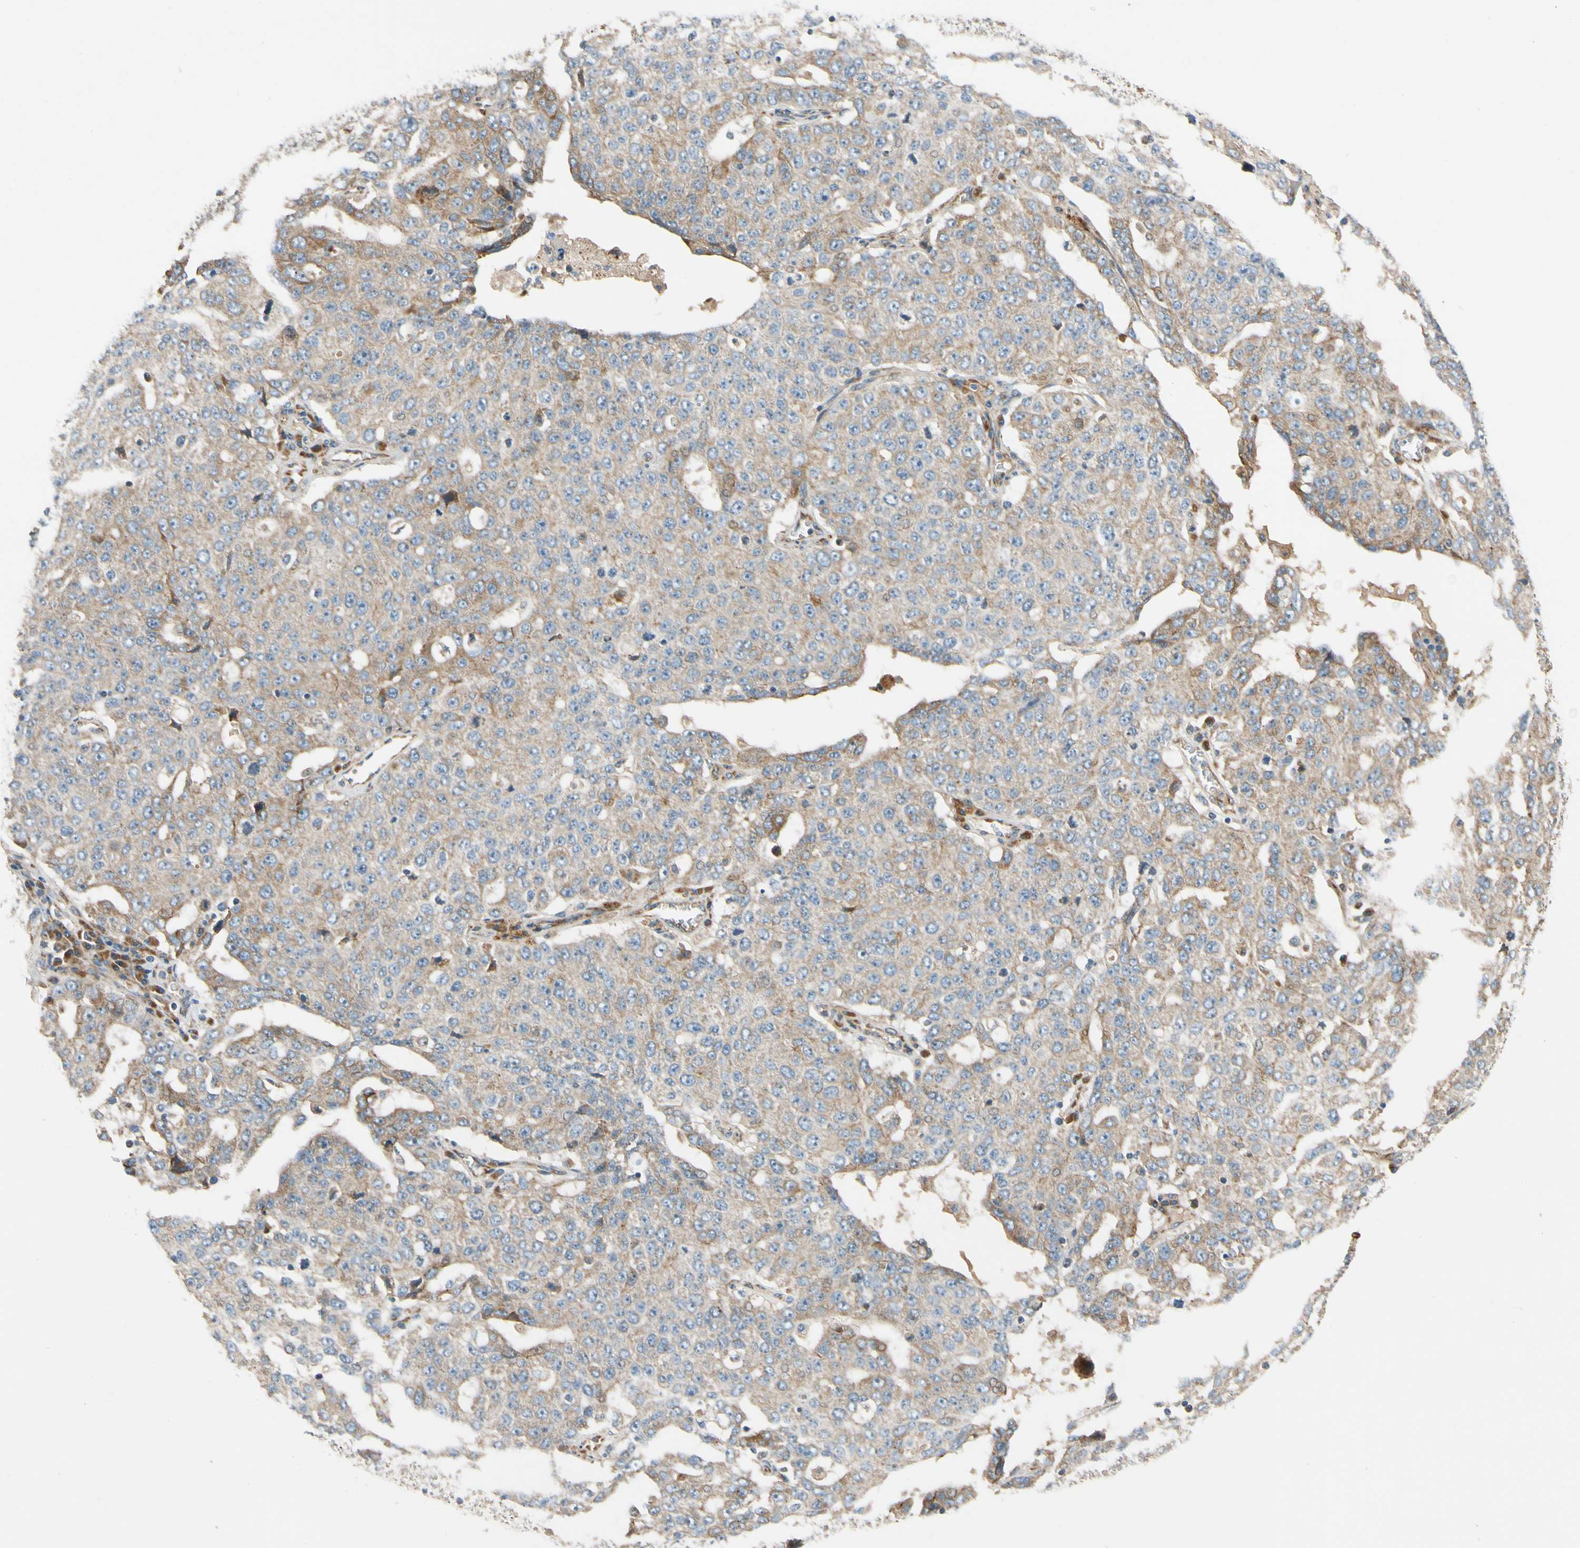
{"staining": {"intensity": "moderate", "quantity": ">75%", "location": "cytoplasmic/membranous"}, "tissue": "ovarian cancer", "cell_type": "Tumor cells", "image_type": "cancer", "snomed": [{"axis": "morphology", "description": "Carcinoma, endometroid"}, {"axis": "topography", "description": "Ovary"}], "caption": "High-magnification brightfield microscopy of ovarian endometroid carcinoma stained with DAB (brown) and counterstained with hematoxylin (blue). tumor cells exhibit moderate cytoplasmic/membranous positivity is identified in approximately>75% of cells.", "gene": "MST1R", "patient": {"sex": "female", "age": 62}}